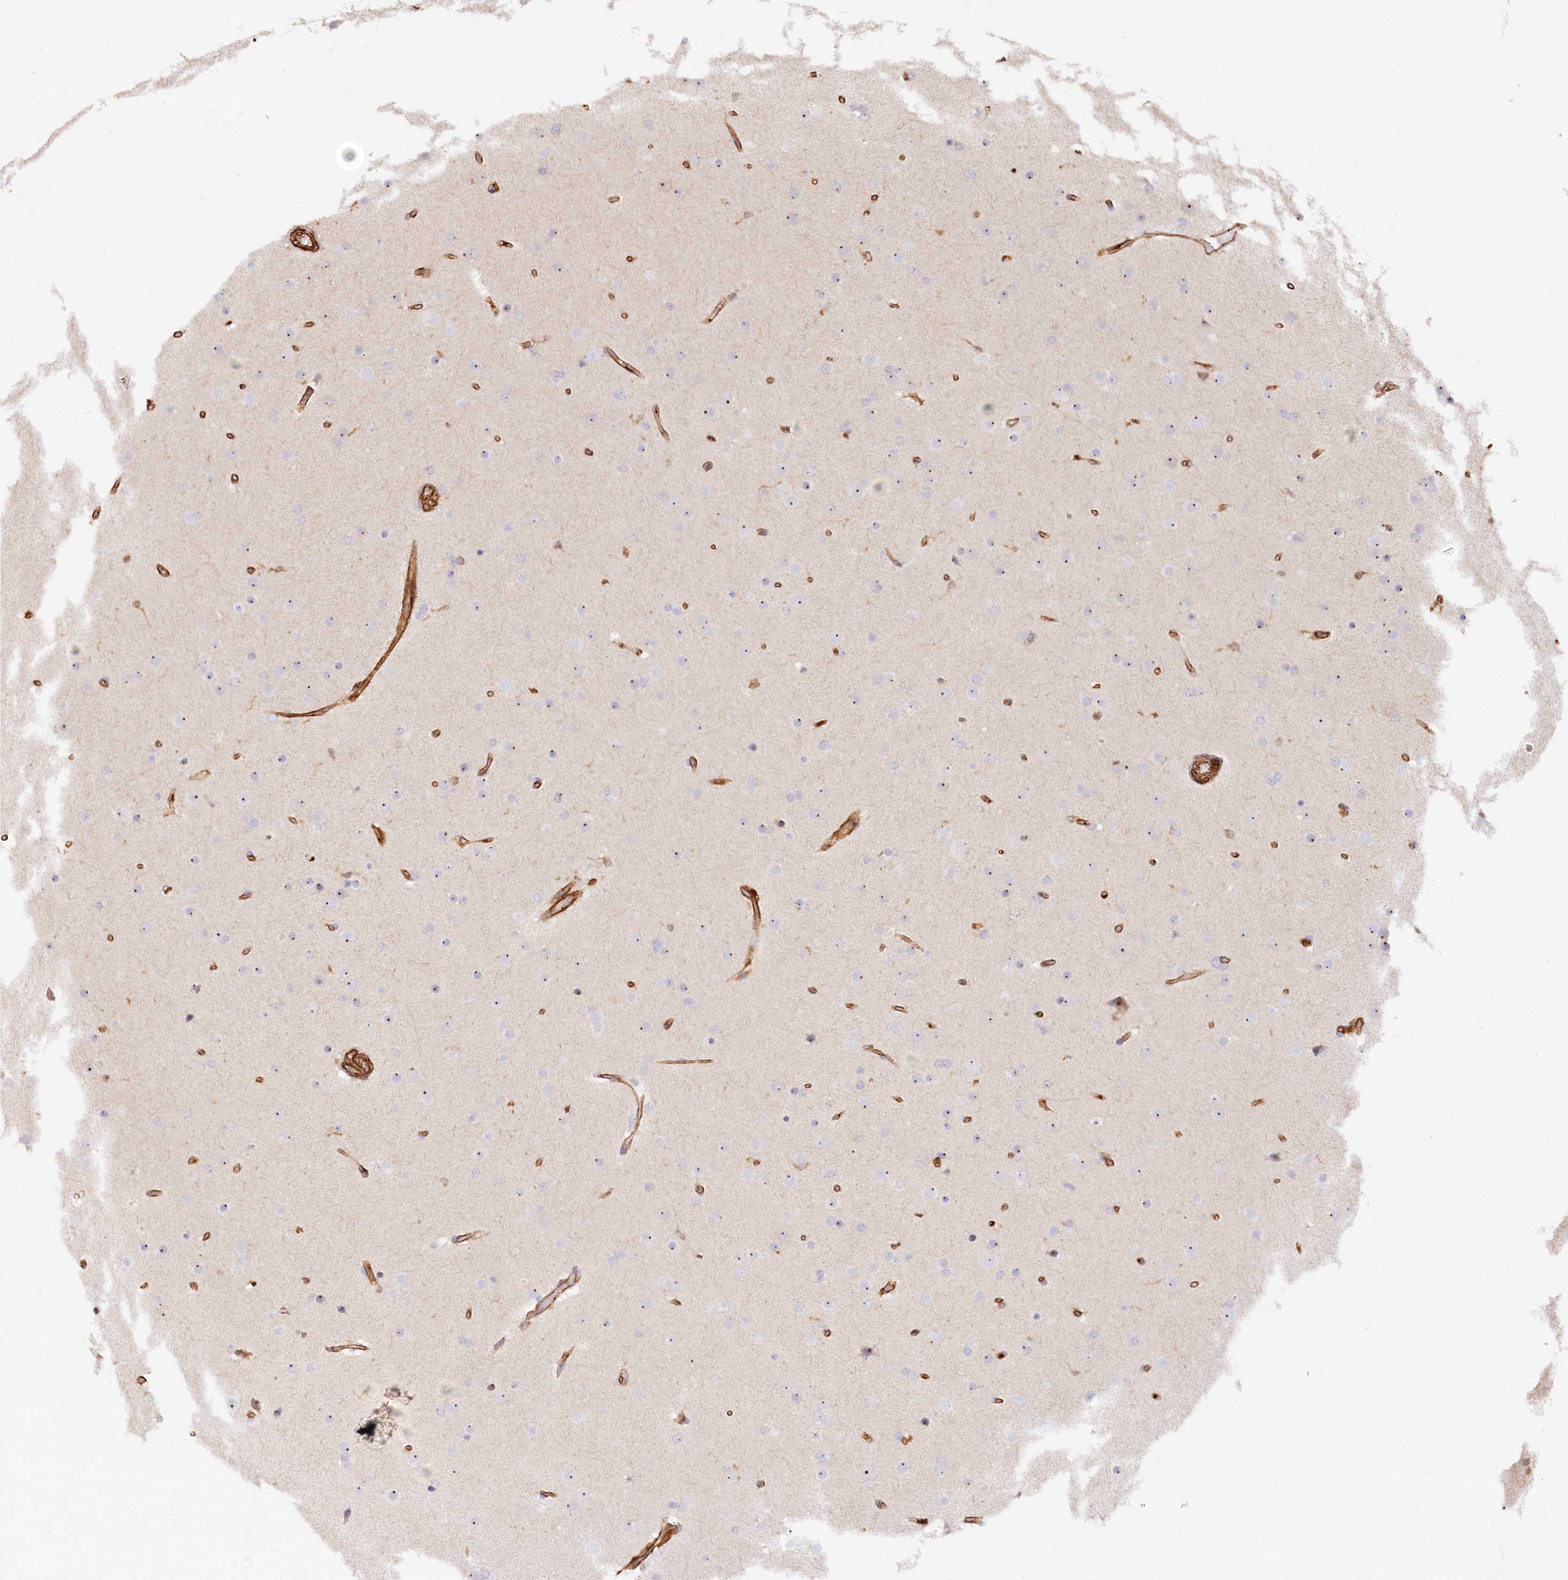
{"staining": {"intensity": "negative", "quantity": "none", "location": "none"}, "tissue": "glioma", "cell_type": "Tumor cells", "image_type": "cancer", "snomed": [{"axis": "morphology", "description": "Glioma, malignant, High grade"}, {"axis": "topography", "description": "Cerebral cortex"}], "caption": "IHC of glioma displays no staining in tumor cells.", "gene": "WDR36", "patient": {"sex": "female", "age": 36}}